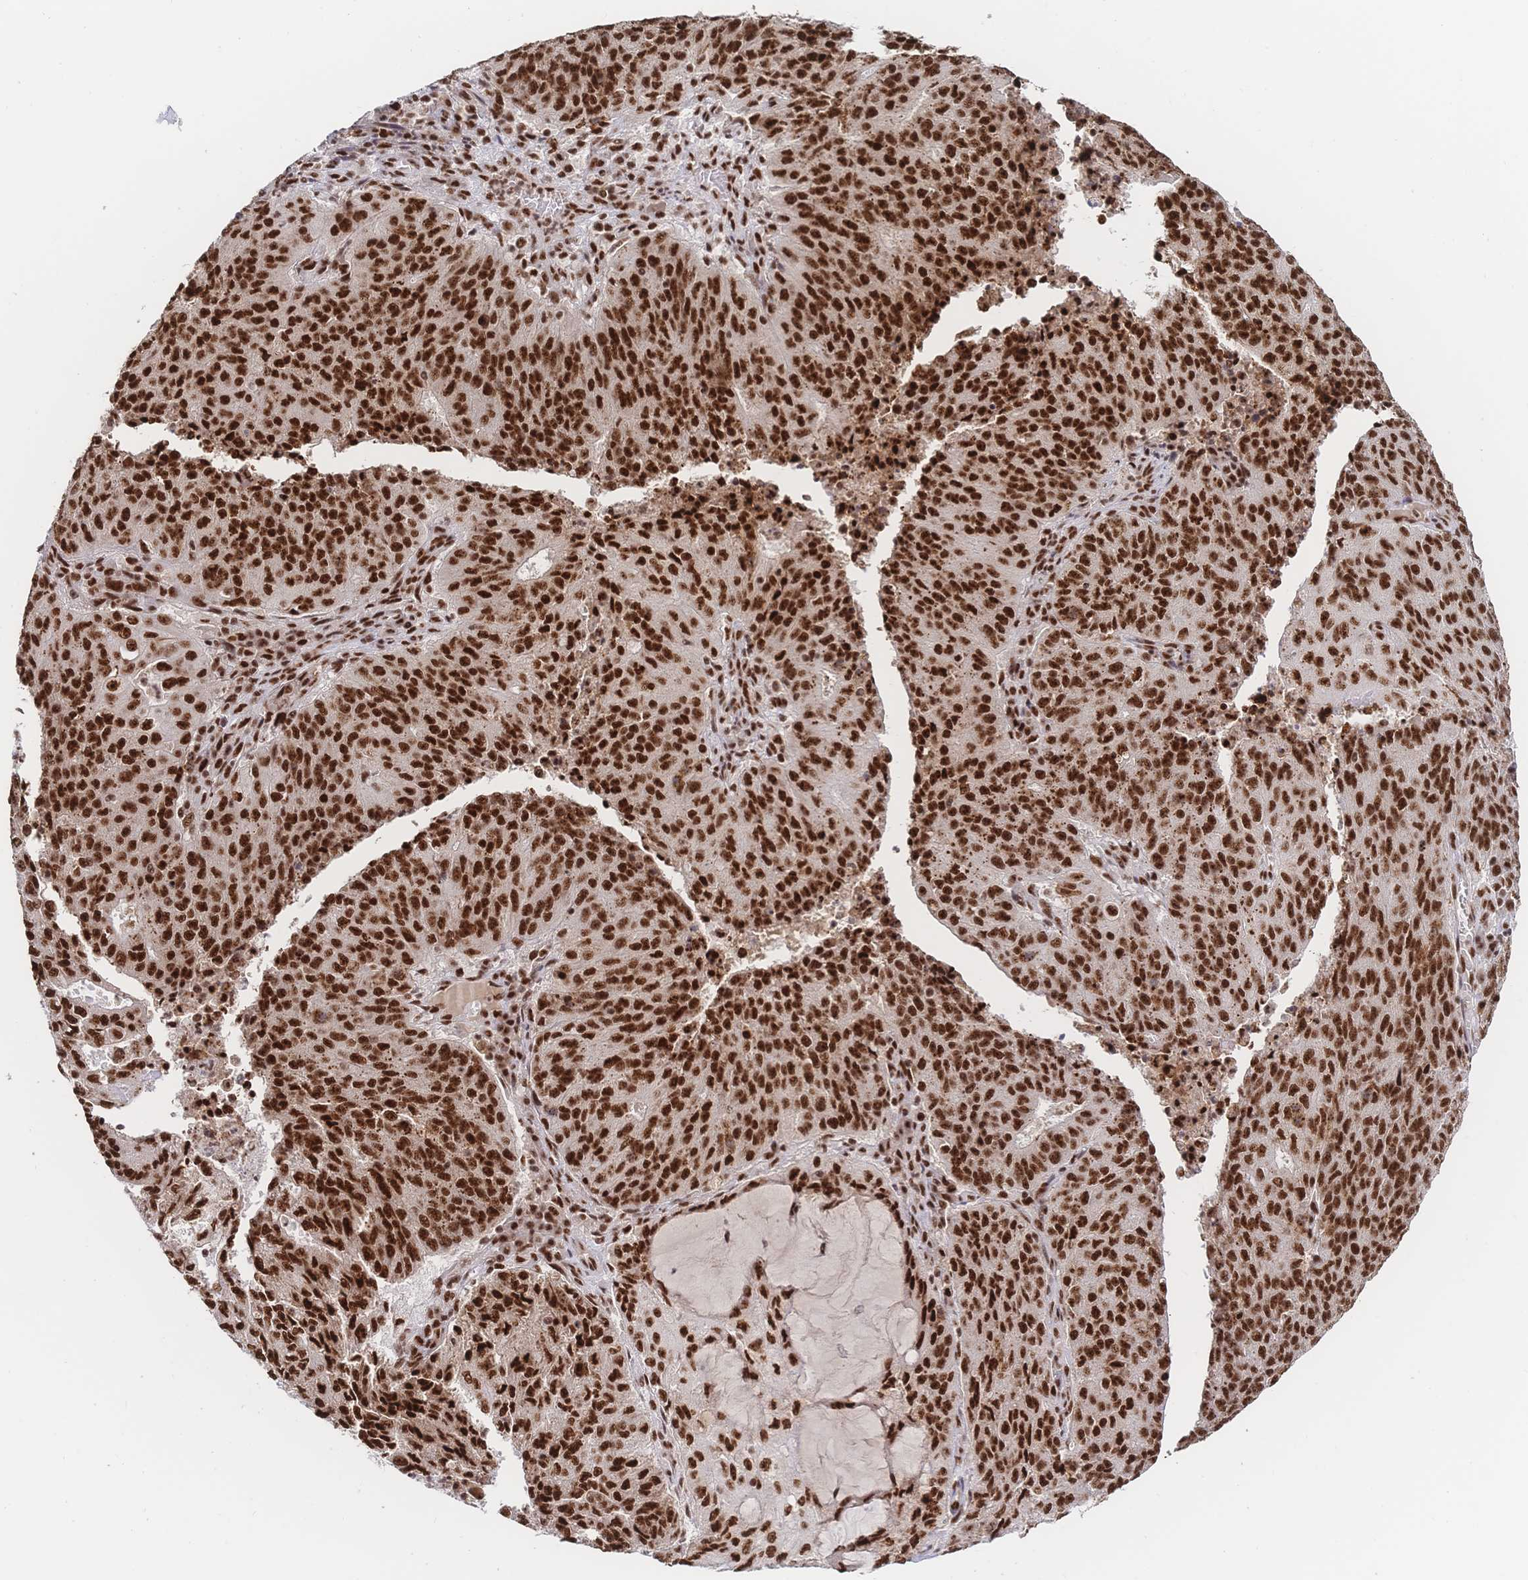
{"staining": {"intensity": "strong", "quantity": ">75%", "location": "nuclear"}, "tissue": "endometrial cancer", "cell_type": "Tumor cells", "image_type": "cancer", "snomed": [{"axis": "morphology", "description": "Adenocarcinoma, NOS"}, {"axis": "topography", "description": "Endometrium"}], "caption": "Human endometrial adenocarcinoma stained for a protein (brown) shows strong nuclear positive staining in approximately >75% of tumor cells.", "gene": "SRSF1", "patient": {"sex": "female", "age": 82}}